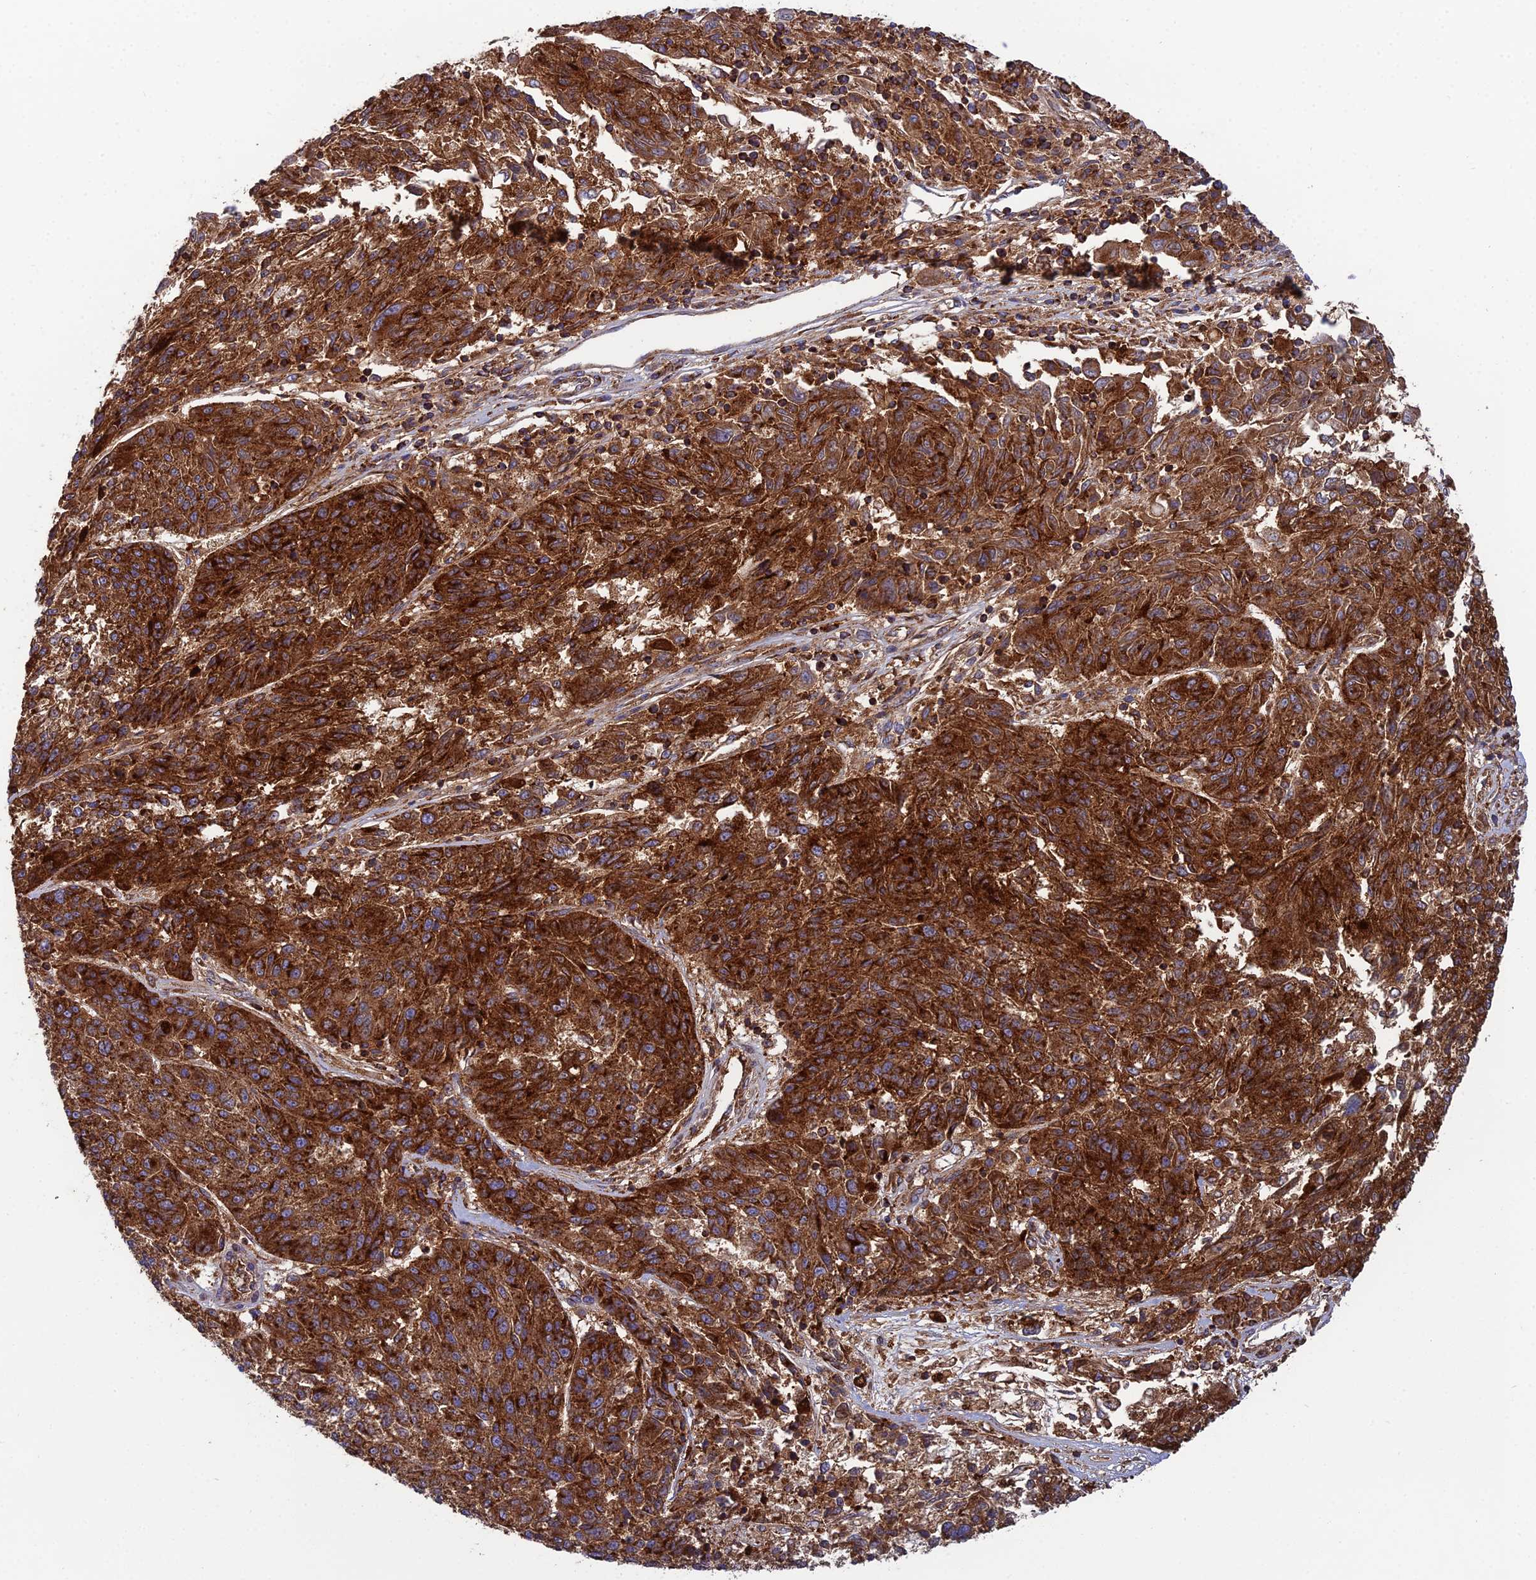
{"staining": {"intensity": "strong", "quantity": ">75%", "location": "cytoplasmic/membranous"}, "tissue": "melanoma", "cell_type": "Tumor cells", "image_type": "cancer", "snomed": [{"axis": "morphology", "description": "Malignant melanoma, NOS"}, {"axis": "topography", "description": "Skin"}], "caption": "Immunohistochemistry staining of melanoma, which exhibits high levels of strong cytoplasmic/membranous positivity in approximately >75% of tumor cells indicating strong cytoplasmic/membranous protein positivity. The staining was performed using DAB (3,3'-diaminobenzidine) (brown) for protein detection and nuclei were counterstained in hematoxylin (blue).", "gene": "LNPEP", "patient": {"sex": "male", "age": 53}}